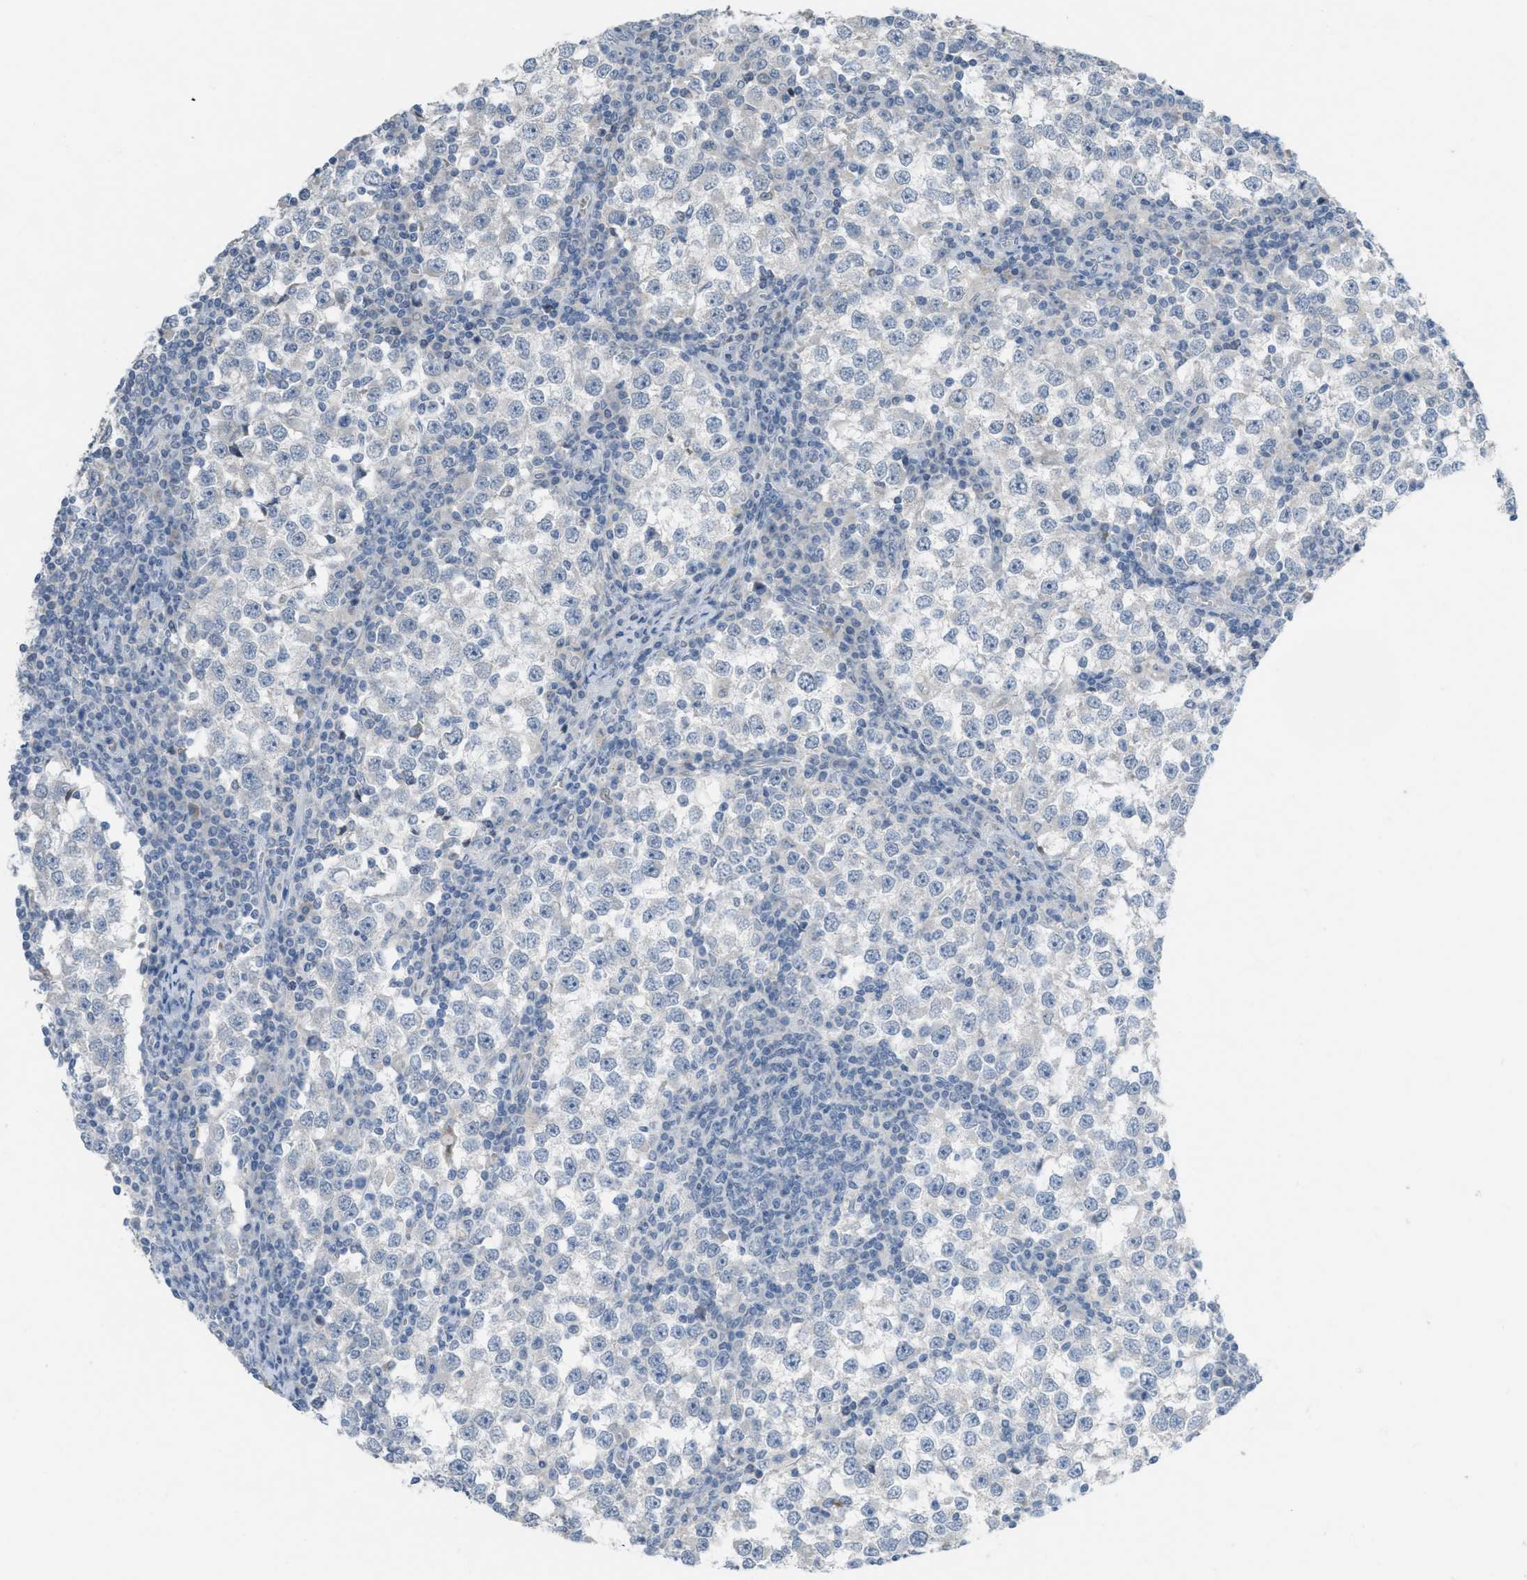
{"staining": {"intensity": "negative", "quantity": "none", "location": "none"}, "tissue": "testis cancer", "cell_type": "Tumor cells", "image_type": "cancer", "snomed": [{"axis": "morphology", "description": "Seminoma, NOS"}, {"axis": "topography", "description": "Testis"}], "caption": "Histopathology image shows no protein staining in tumor cells of testis seminoma tissue.", "gene": "TXNDC2", "patient": {"sex": "male", "age": 65}}